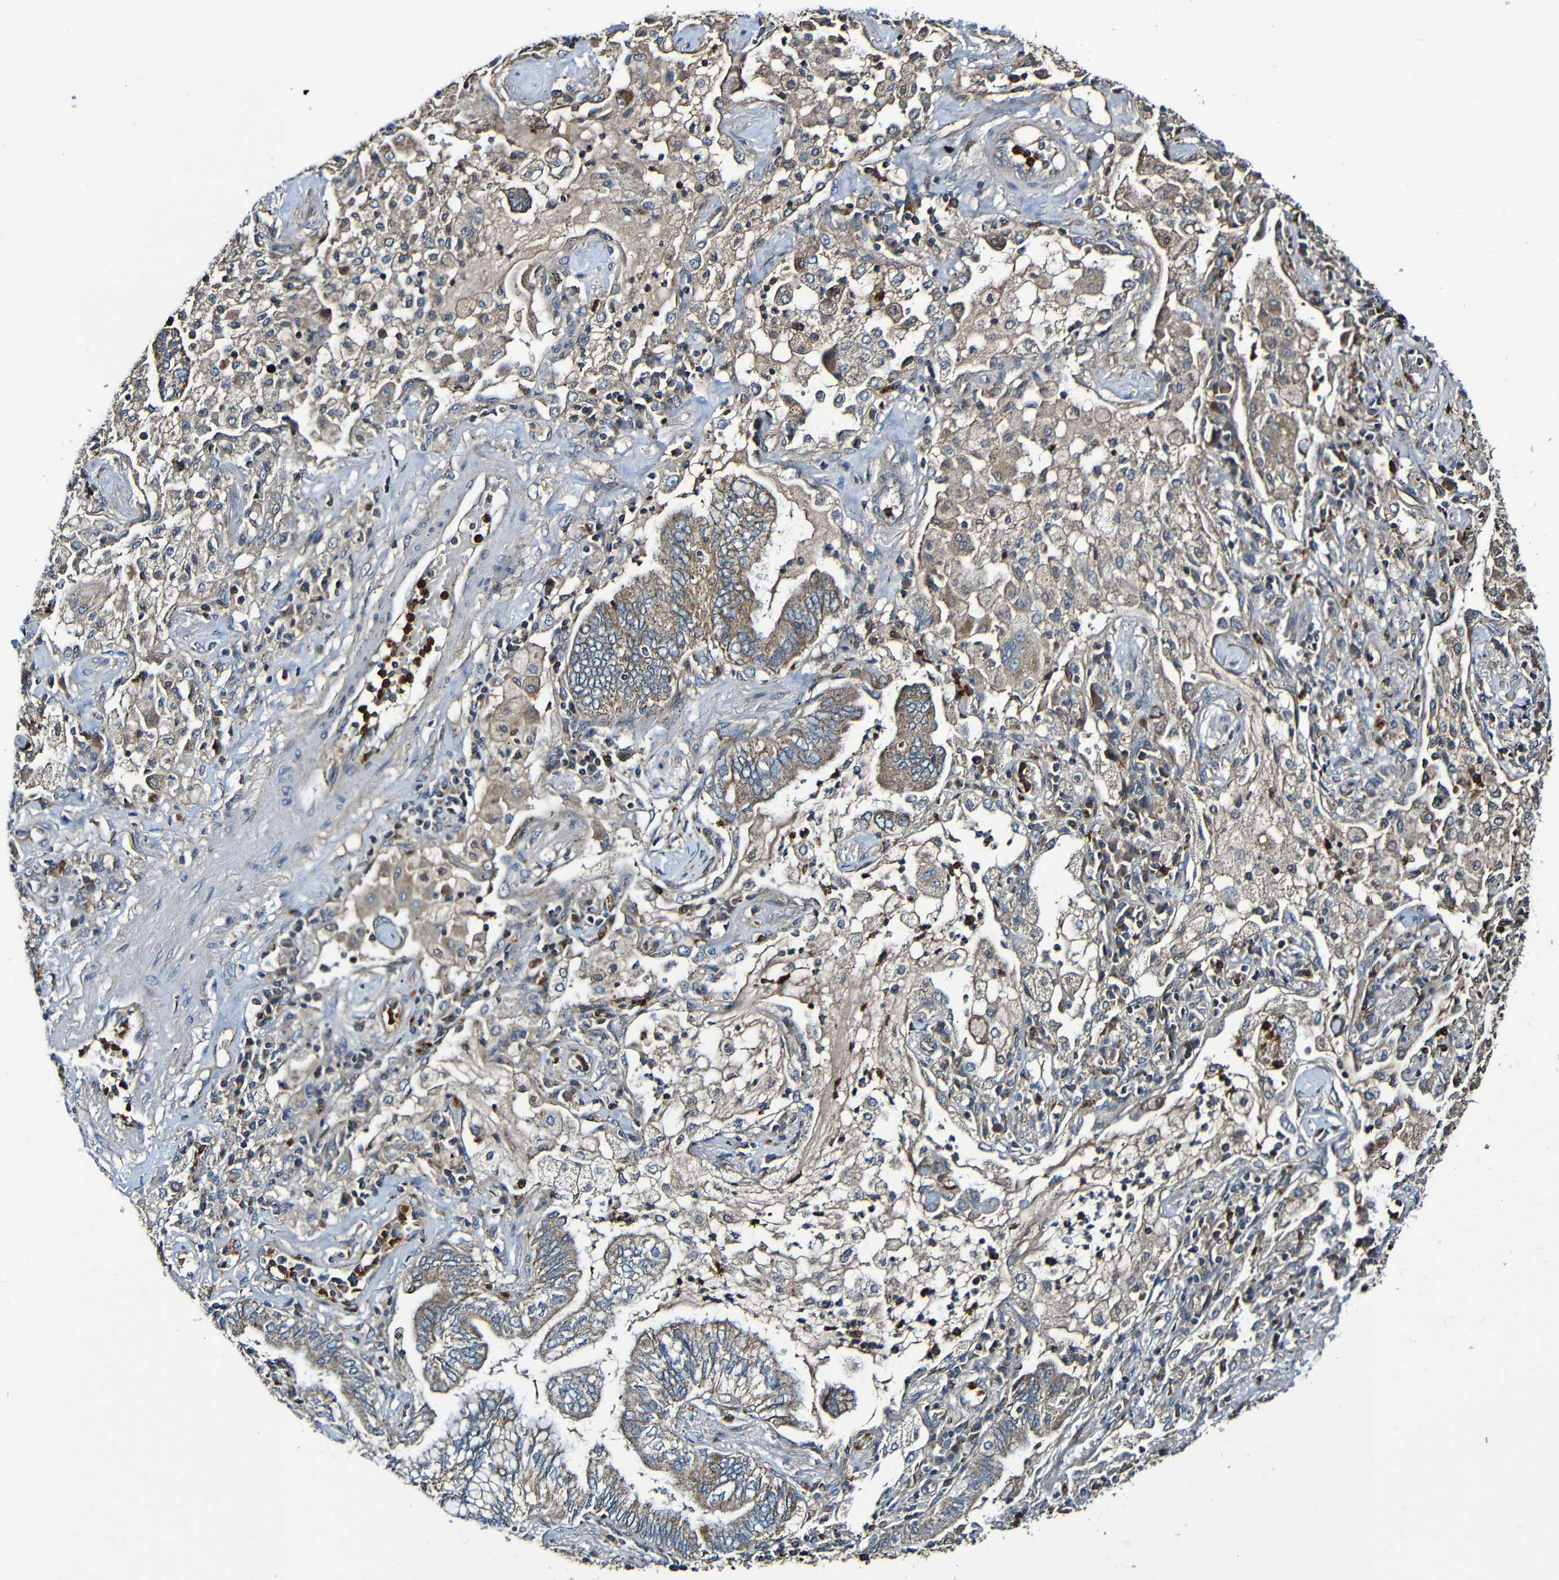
{"staining": {"intensity": "moderate", "quantity": ">75%", "location": "cytoplasmic/membranous"}, "tissue": "lung cancer", "cell_type": "Tumor cells", "image_type": "cancer", "snomed": [{"axis": "morphology", "description": "Normal tissue, NOS"}, {"axis": "morphology", "description": "Adenocarcinoma, NOS"}, {"axis": "topography", "description": "Bronchus"}, {"axis": "topography", "description": "Lung"}], "caption": "This micrograph displays immunohistochemistry staining of human adenocarcinoma (lung), with medium moderate cytoplasmic/membranous expression in approximately >75% of tumor cells.", "gene": "ADAM15", "patient": {"sex": "female", "age": 70}}